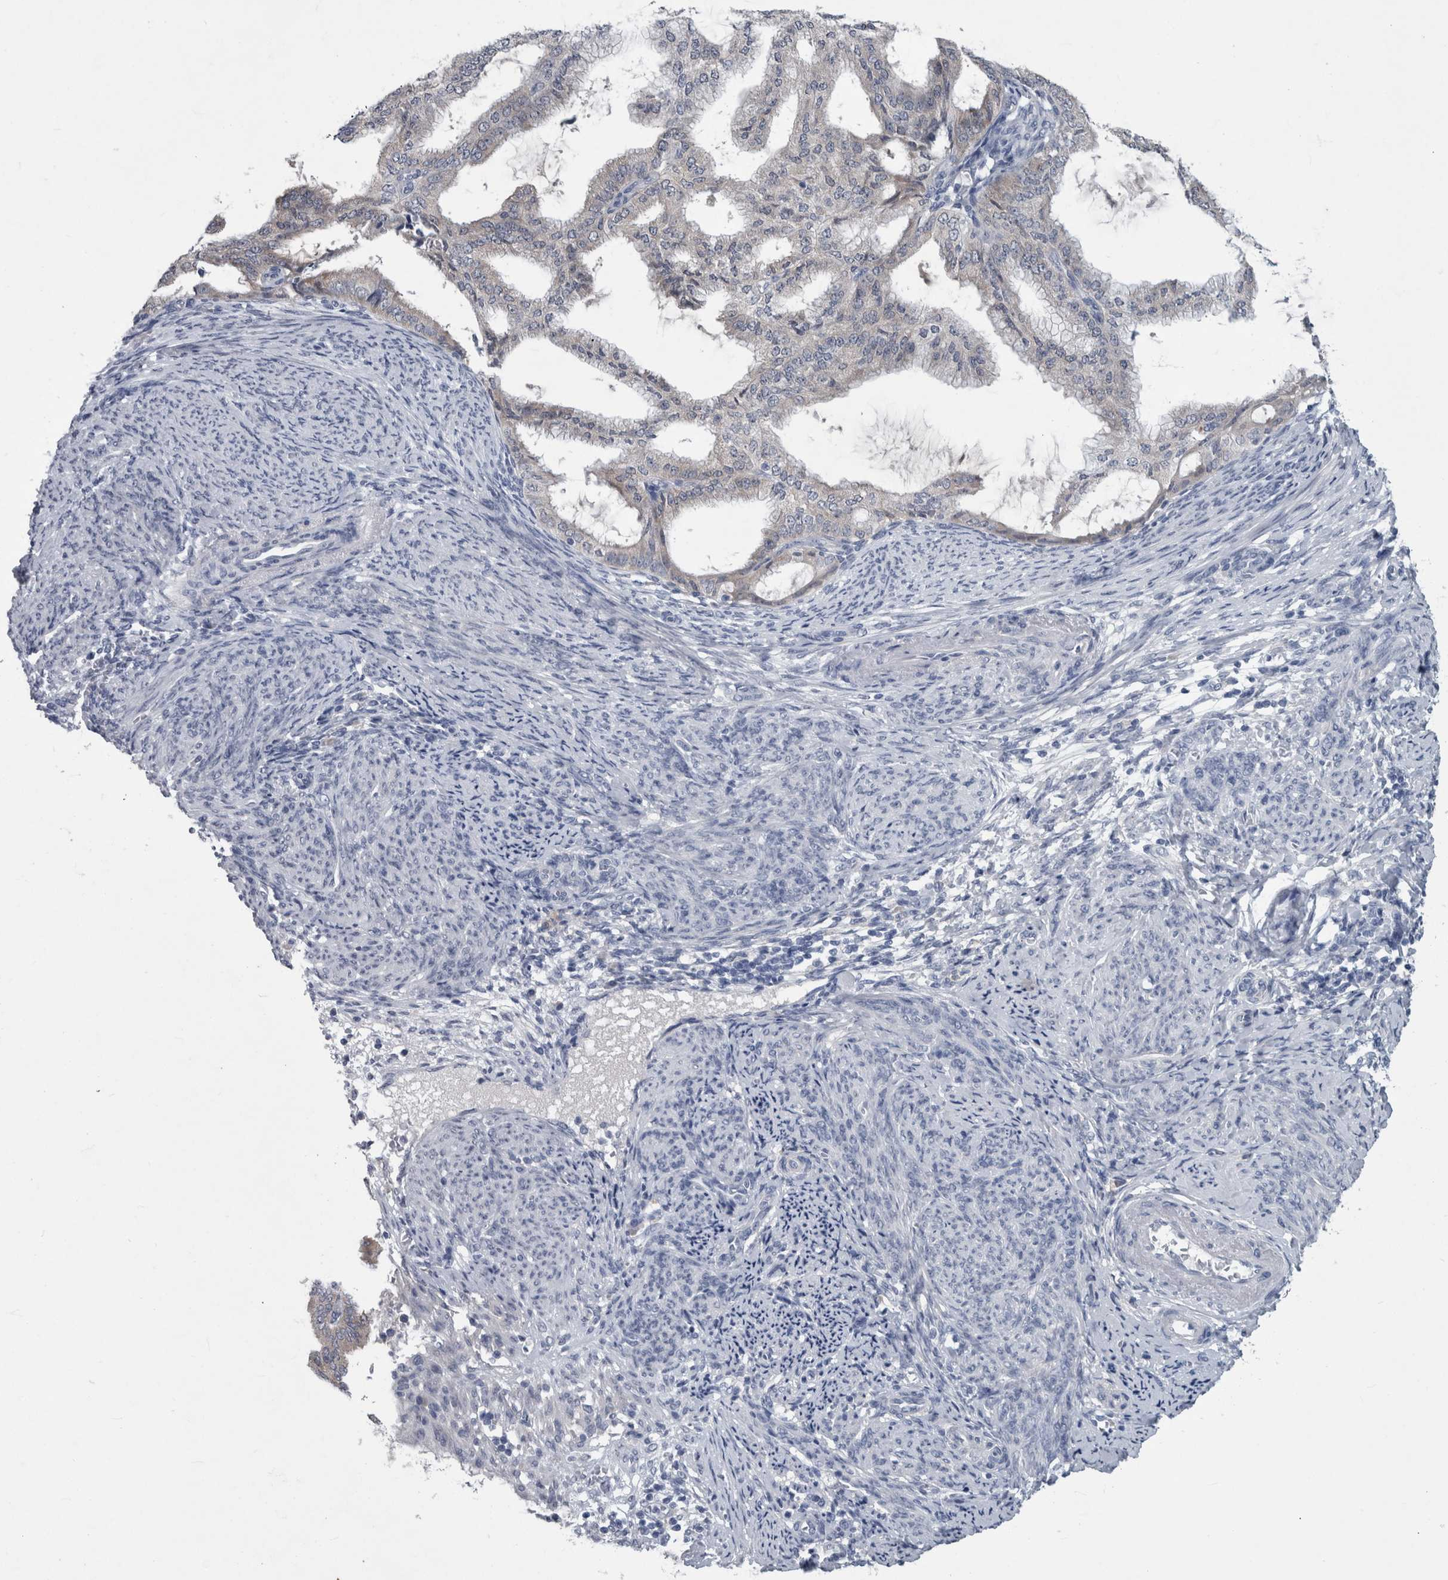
{"staining": {"intensity": "negative", "quantity": "none", "location": "none"}, "tissue": "endometrial cancer", "cell_type": "Tumor cells", "image_type": "cancer", "snomed": [{"axis": "morphology", "description": "Adenocarcinoma, NOS"}, {"axis": "topography", "description": "Endometrium"}], "caption": "DAB (3,3'-diaminobenzidine) immunohistochemical staining of human endometrial adenocarcinoma displays no significant staining in tumor cells.", "gene": "FAM83H", "patient": {"sex": "female", "age": 58}}